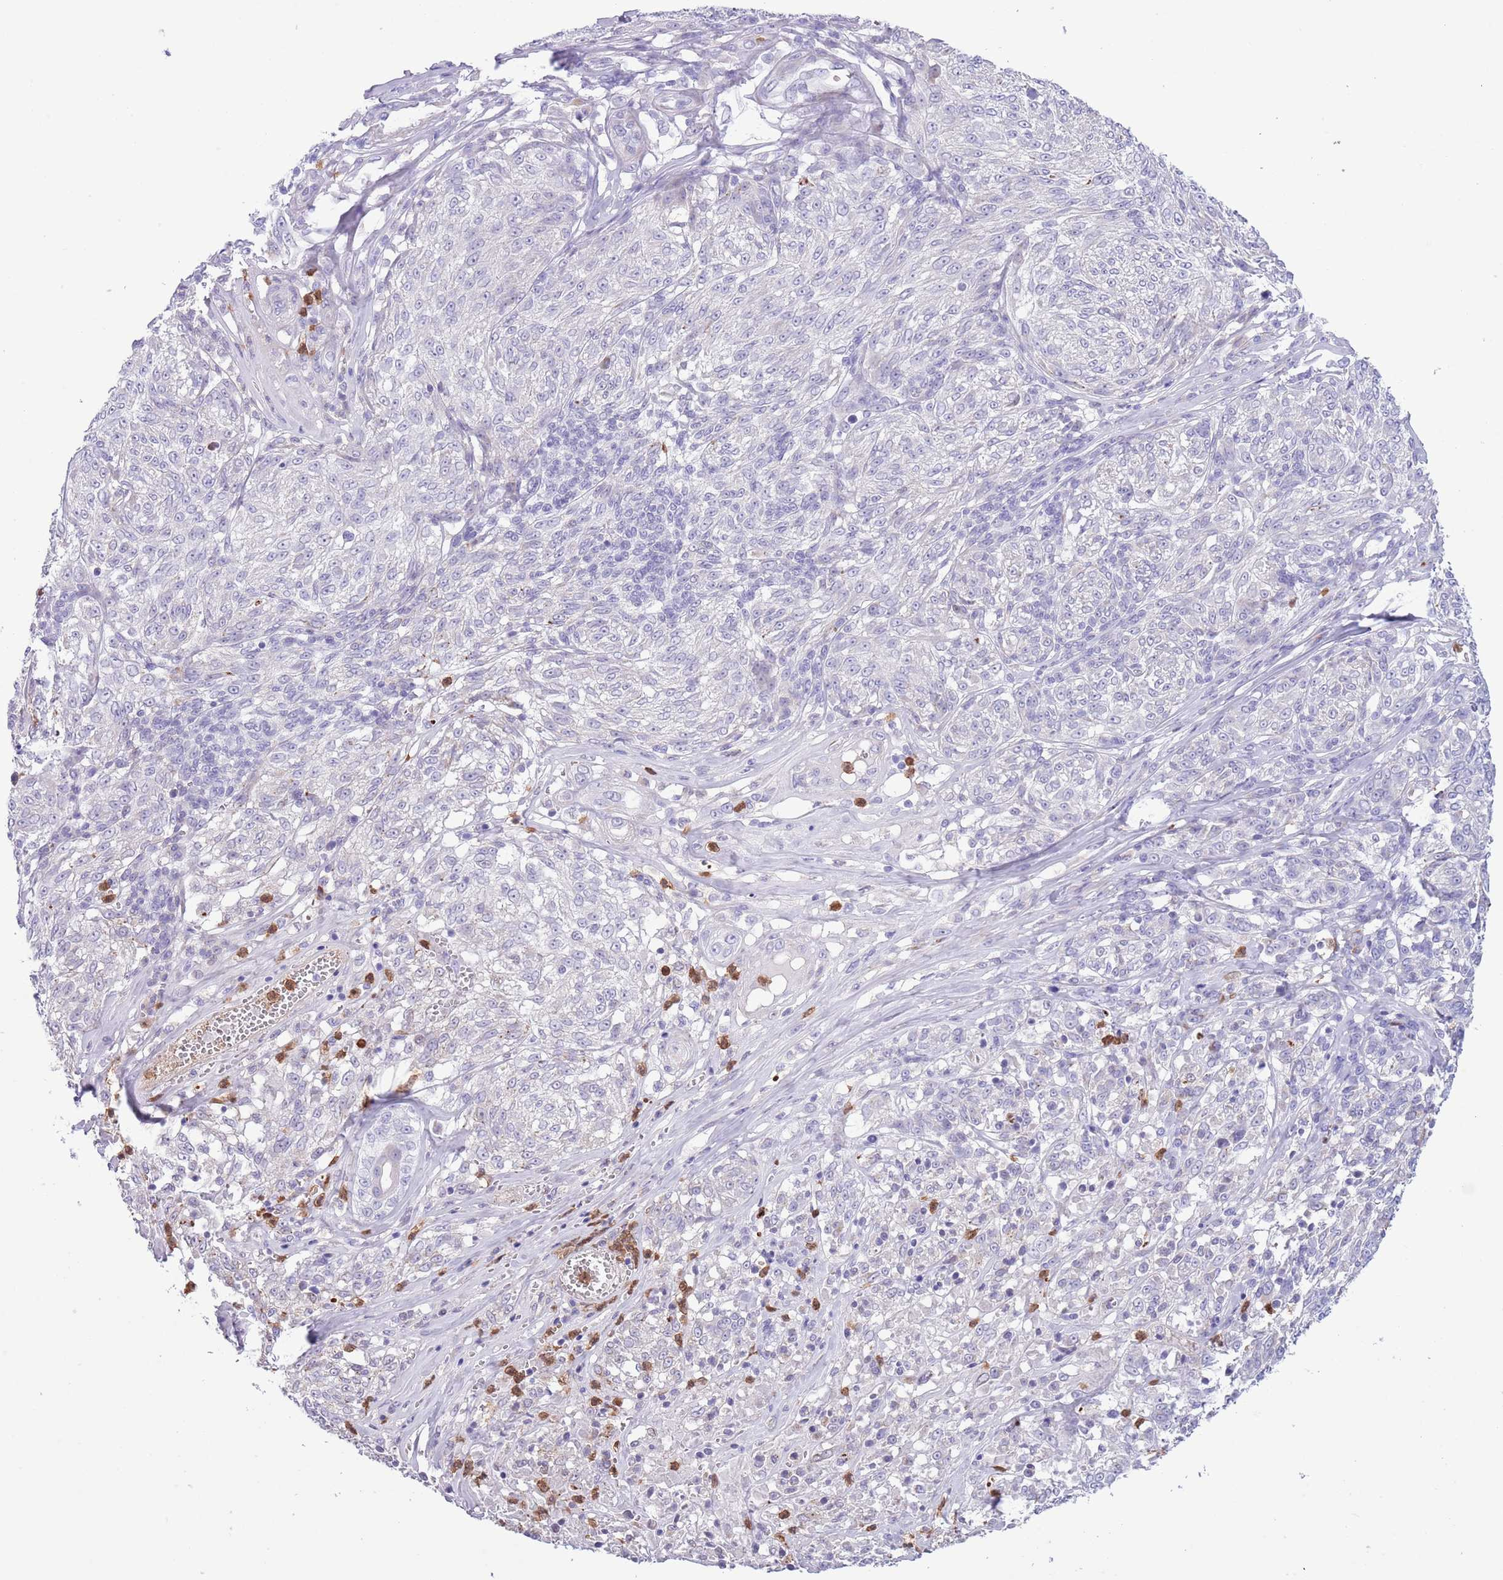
{"staining": {"intensity": "negative", "quantity": "none", "location": "none"}, "tissue": "melanoma", "cell_type": "Tumor cells", "image_type": "cancer", "snomed": [{"axis": "morphology", "description": "Malignant melanoma, NOS"}, {"axis": "topography", "description": "Skin"}], "caption": "IHC photomicrograph of neoplastic tissue: malignant melanoma stained with DAB shows no significant protein expression in tumor cells.", "gene": "OR6M1", "patient": {"sex": "female", "age": 63}}